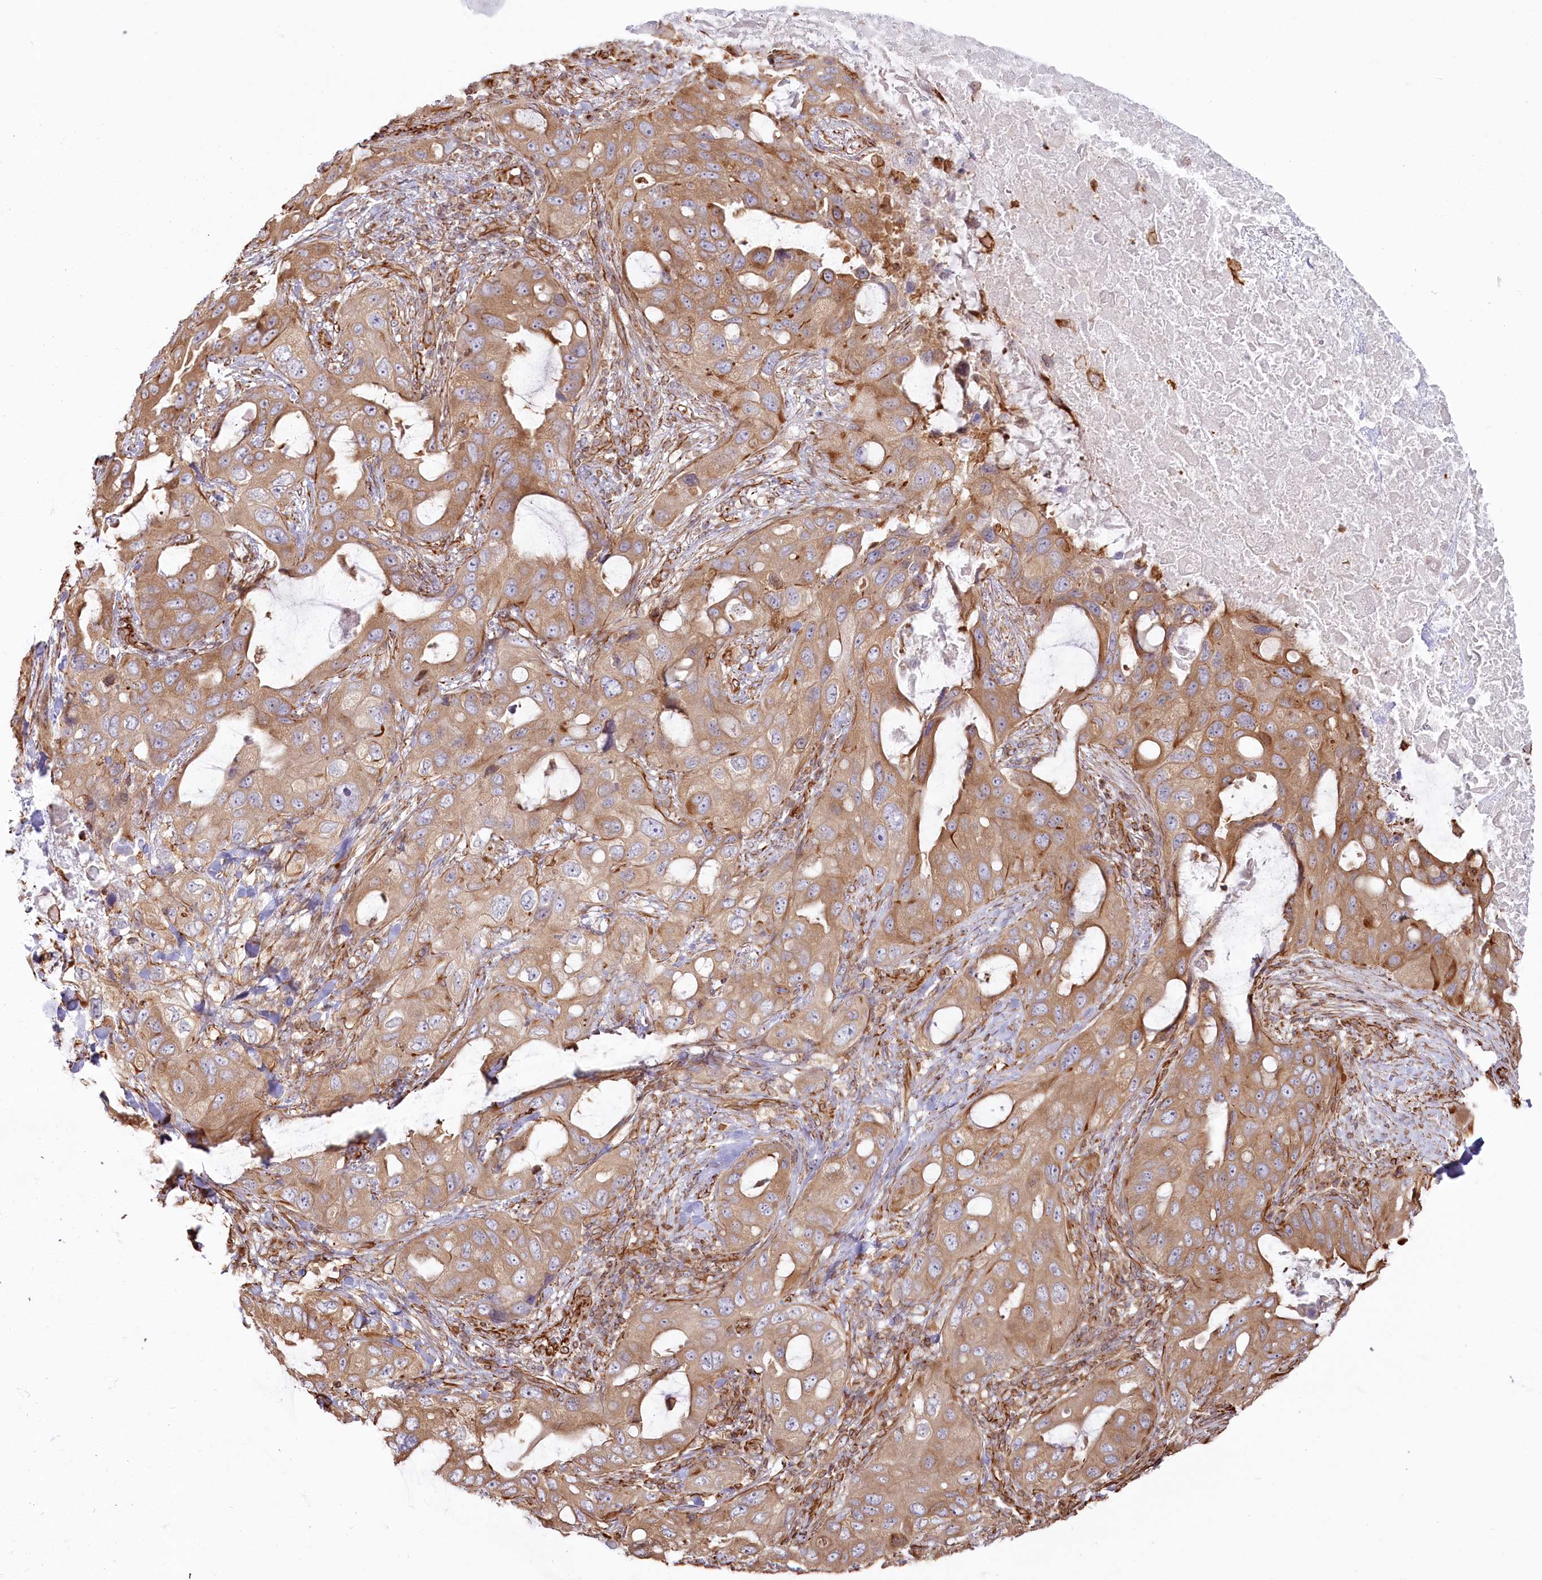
{"staining": {"intensity": "moderate", "quantity": ">75%", "location": "cytoplasmic/membranous"}, "tissue": "lung cancer", "cell_type": "Tumor cells", "image_type": "cancer", "snomed": [{"axis": "morphology", "description": "Squamous cell carcinoma, NOS"}, {"axis": "topography", "description": "Lung"}], "caption": "An immunohistochemistry (IHC) histopathology image of tumor tissue is shown. Protein staining in brown highlights moderate cytoplasmic/membranous positivity in lung cancer within tumor cells.", "gene": "TTC1", "patient": {"sex": "female", "age": 73}}